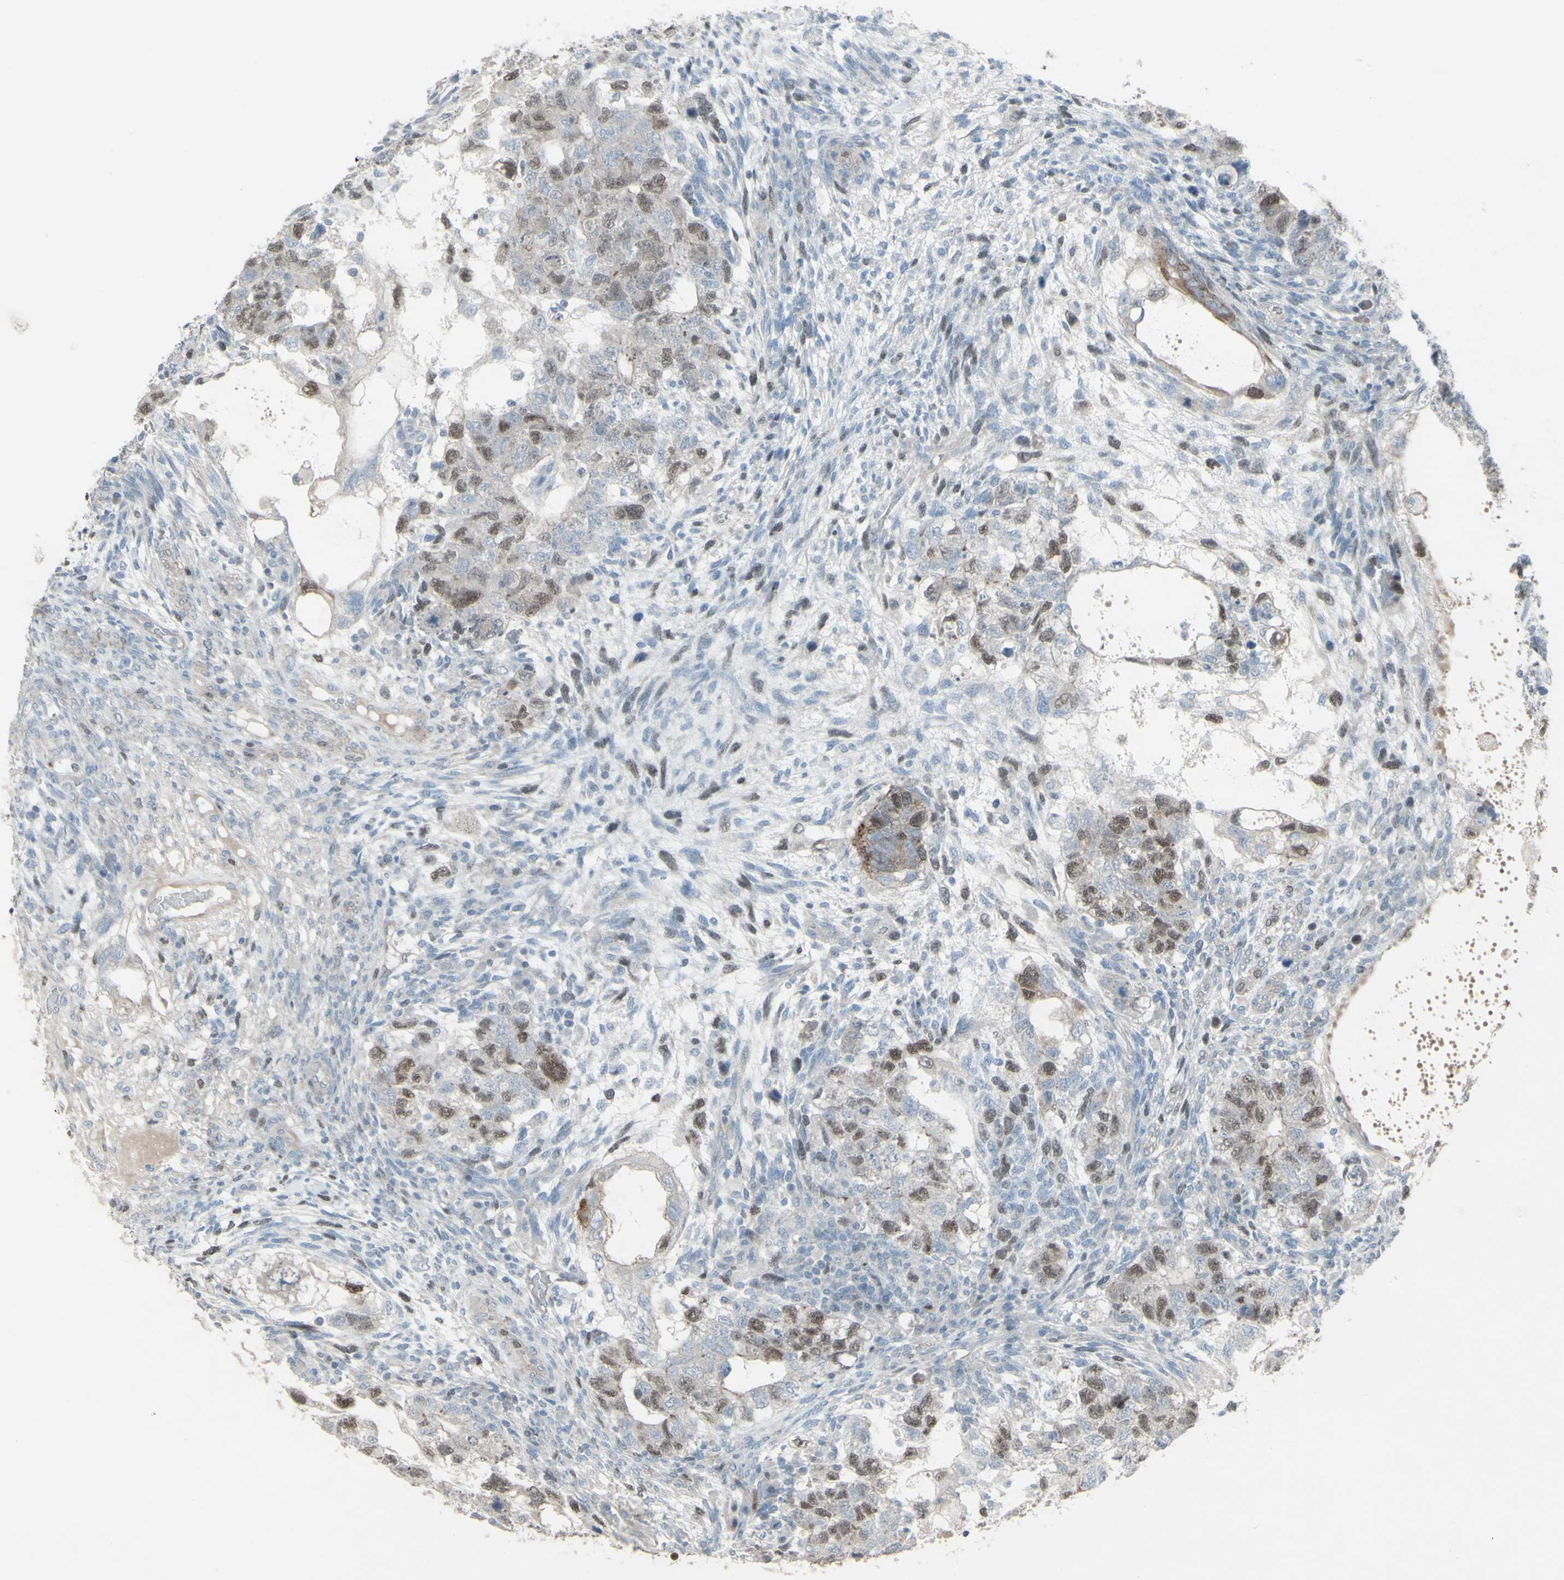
{"staining": {"intensity": "moderate", "quantity": "25%-75%", "location": "nuclear"}, "tissue": "testis cancer", "cell_type": "Tumor cells", "image_type": "cancer", "snomed": [{"axis": "morphology", "description": "Normal tissue, NOS"}, {"axis": "morphology", "description": "Carcinoma, Embryonal, NOS"}, {"axis": "topography", "description": "Testis"}], "caption": "This histopathology image reveals IHC staining of testis cancer (embryonal carcinoma), with medium moderate nuclear positivity in approximately 25%-75% of tumor cells.", "gene": "GMNN", "patient": {"sex": "male", "age": 36}}